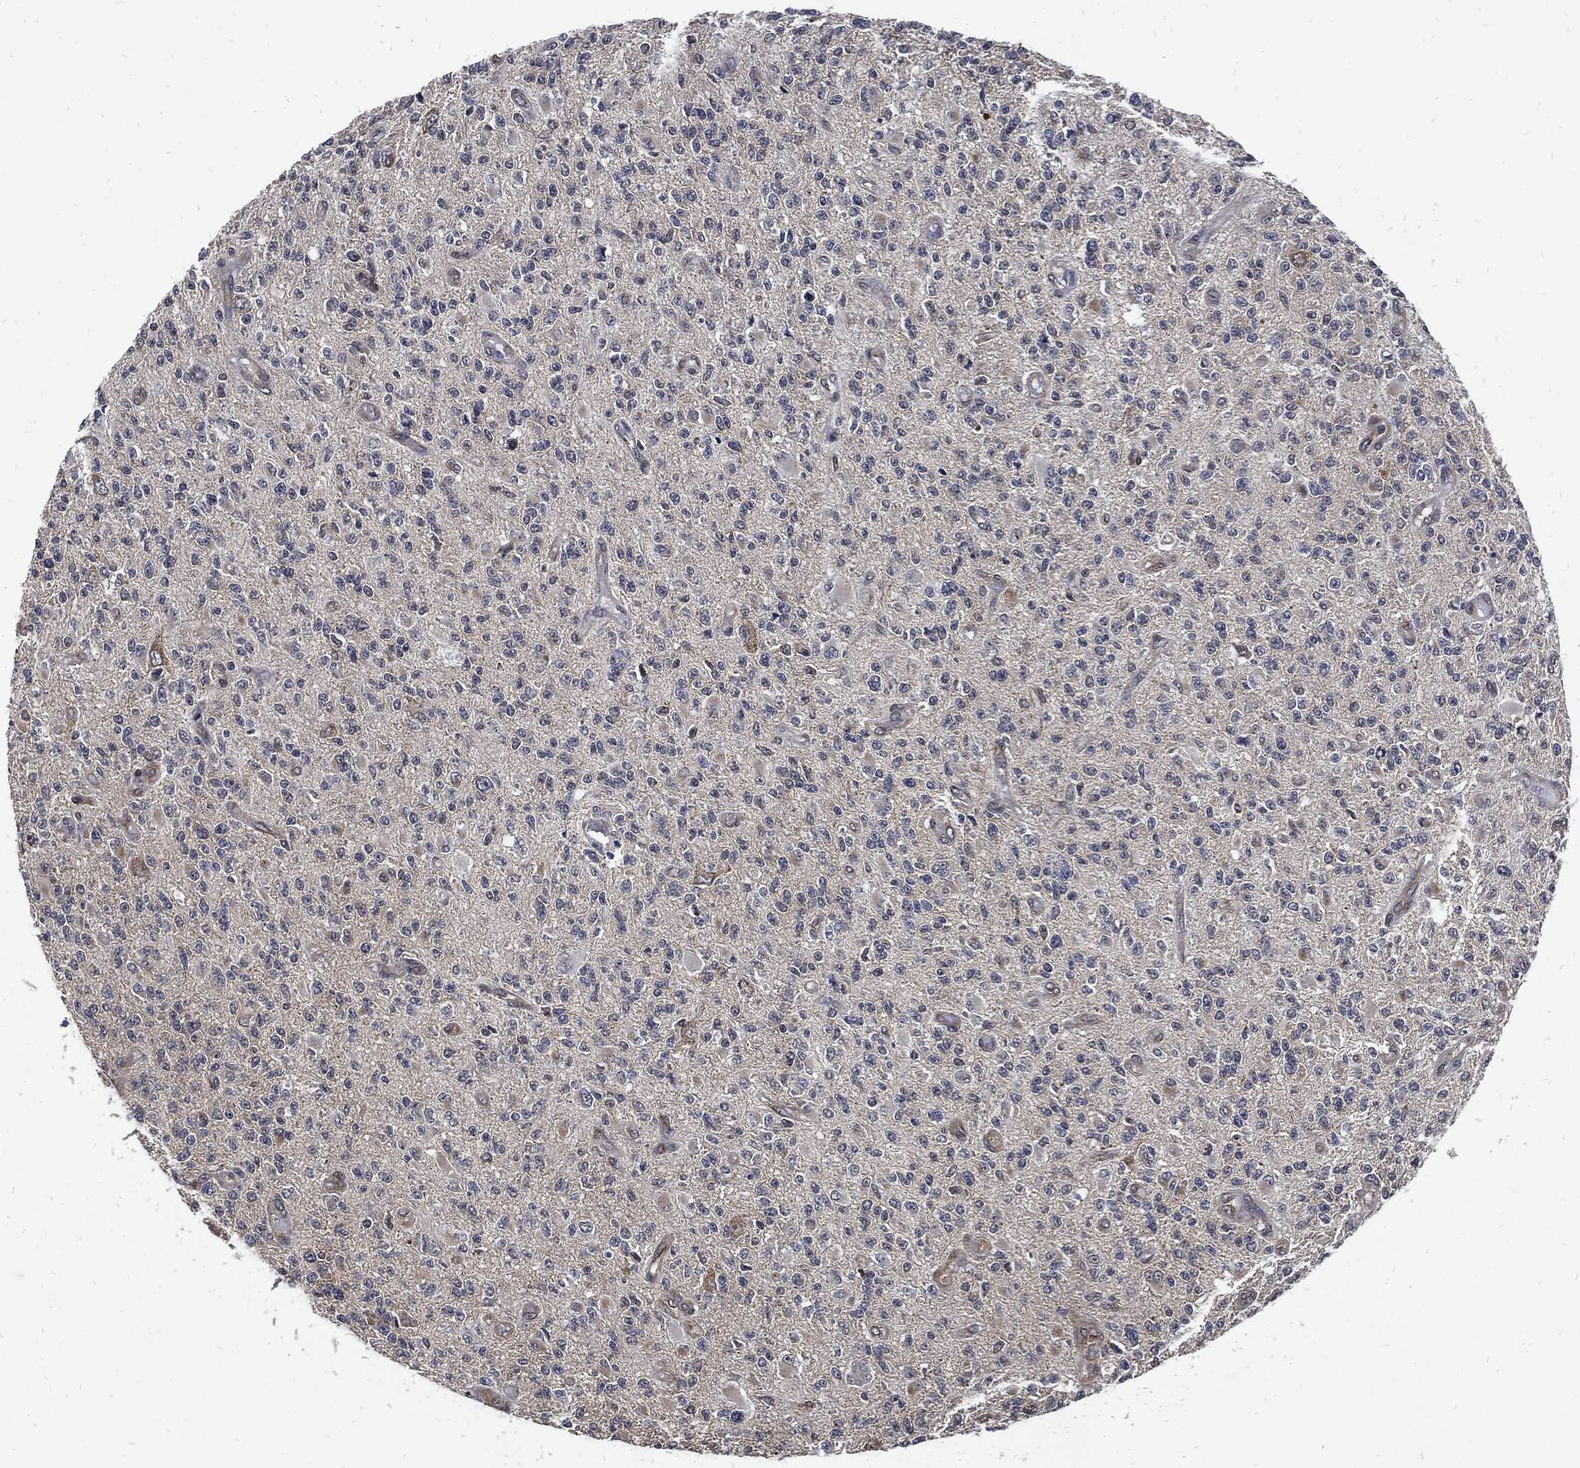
{"staining": {"intensity": "negative", "quantity": "none", "location": "none"}, "tissue": "glioma", "cell_type": "Tumor cells", "image_type": "cancer", "snomed": [{"axis": "morphology", "description": "Glioma, malignant, High grade"}, {"axis": "topography", "description": "Brain"}], "caption": "DAB immunohistochemical staining of human glioma reveals no significant expression in tumor cells. The staining was performed using DAB (3,3'-diaminobenzidine) to visualize the protein expression in brown, while the nuclei were stained in blue with hematoxylin (Magnification: 20x).", "gene": "DCTN1", "patient": {"sex": "female", "age": 63}}